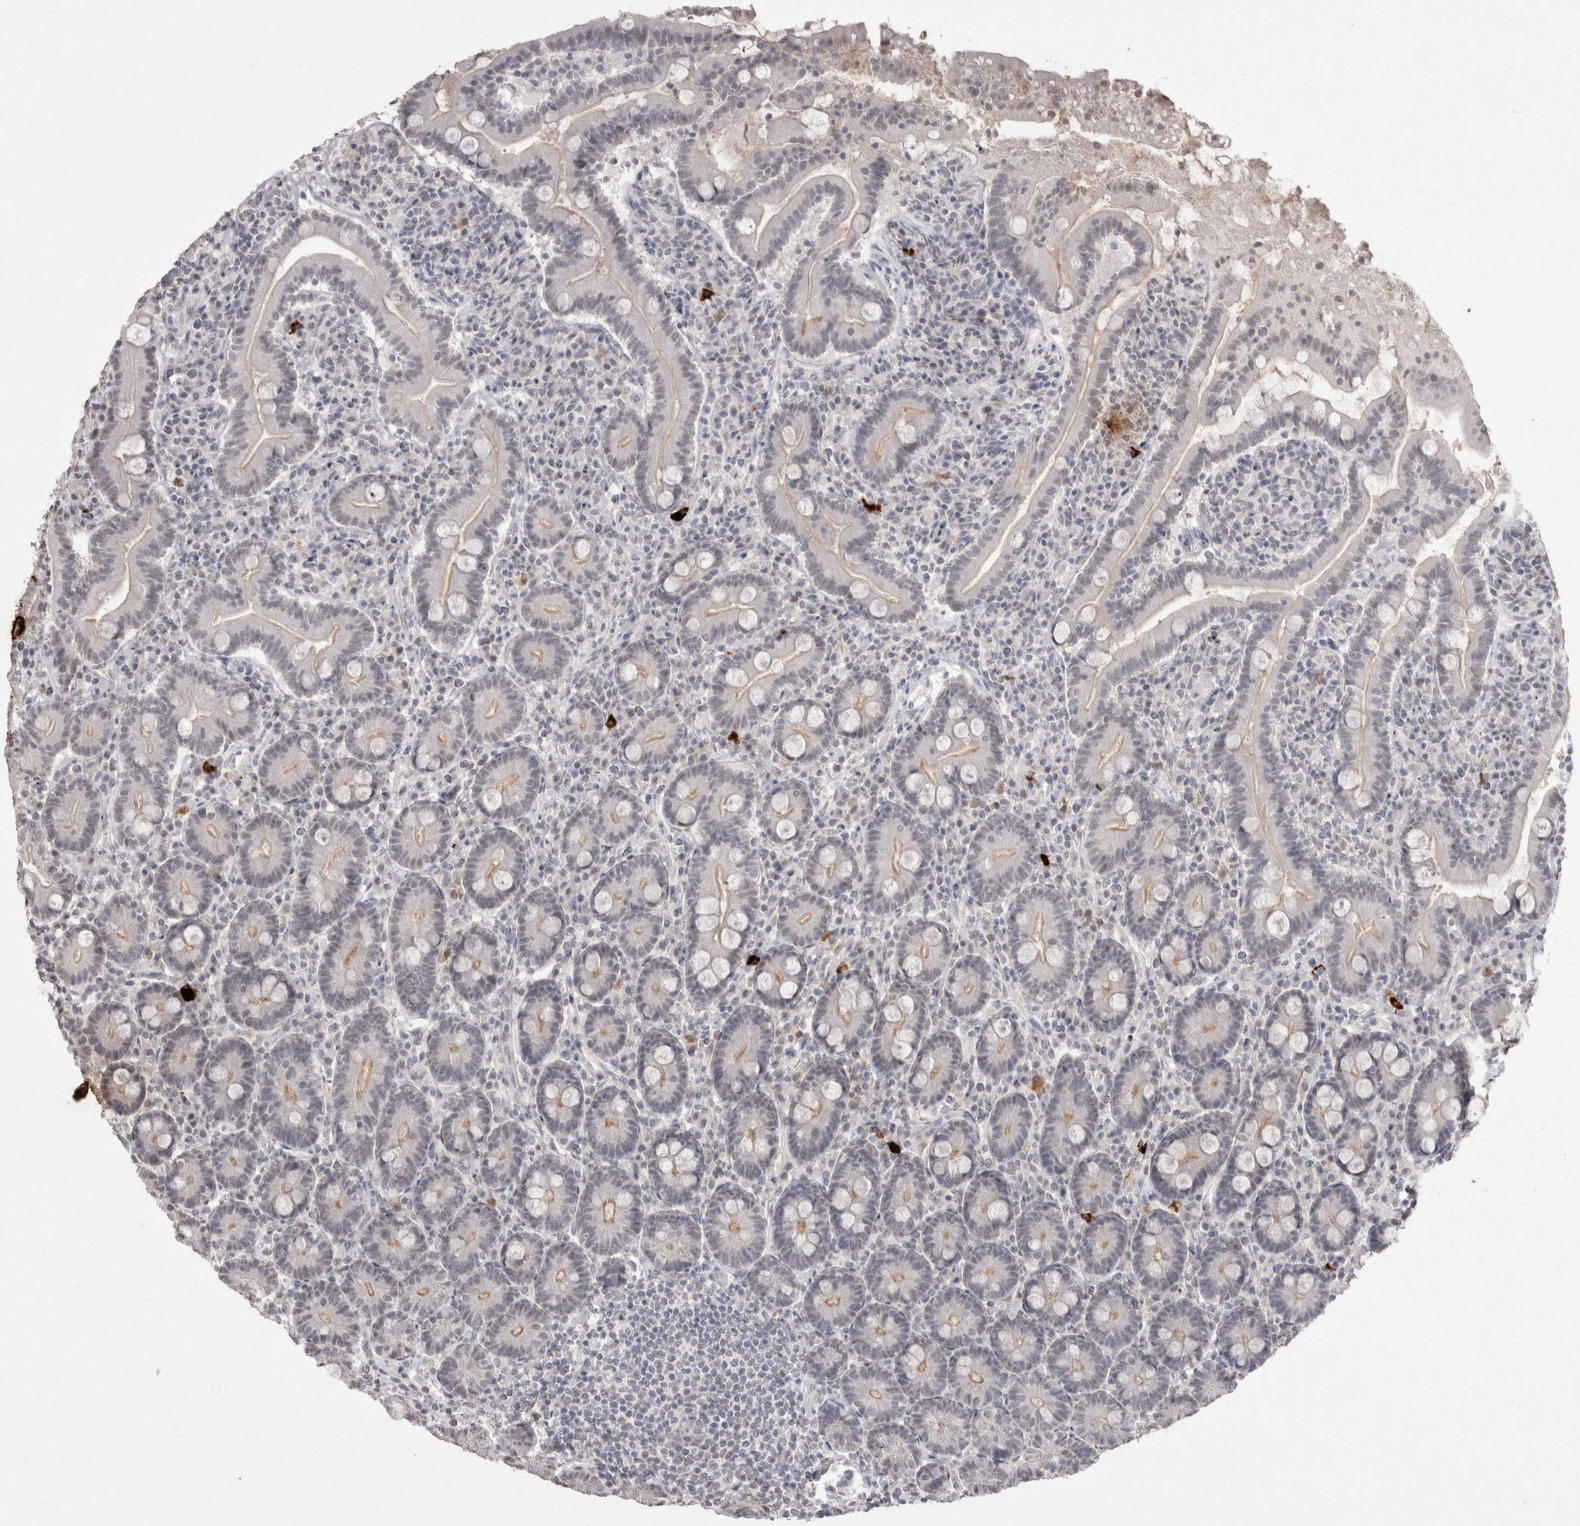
{"staining": {"intensity": "moderate", "quantity": "25%-75%", "location": "cytoplasmic/membranous"}, "tissue": "duodenum", "cell_type": "Glandular cells", "image_type": "normal", "snomed": [{"axis": "morphology", "description": "Normal tissue, NOS"}, {"axis": "topography", "description": "Duodenum"}], "caption": "The immunohistochemical stain shows moderate cytoplasmic/membranous expression in glandular cells of benign duodenum. (IHC, brightfield microscopy, high magnification).", "gene": "DDX4", "patient": {"sex": "male", "age": 35}}